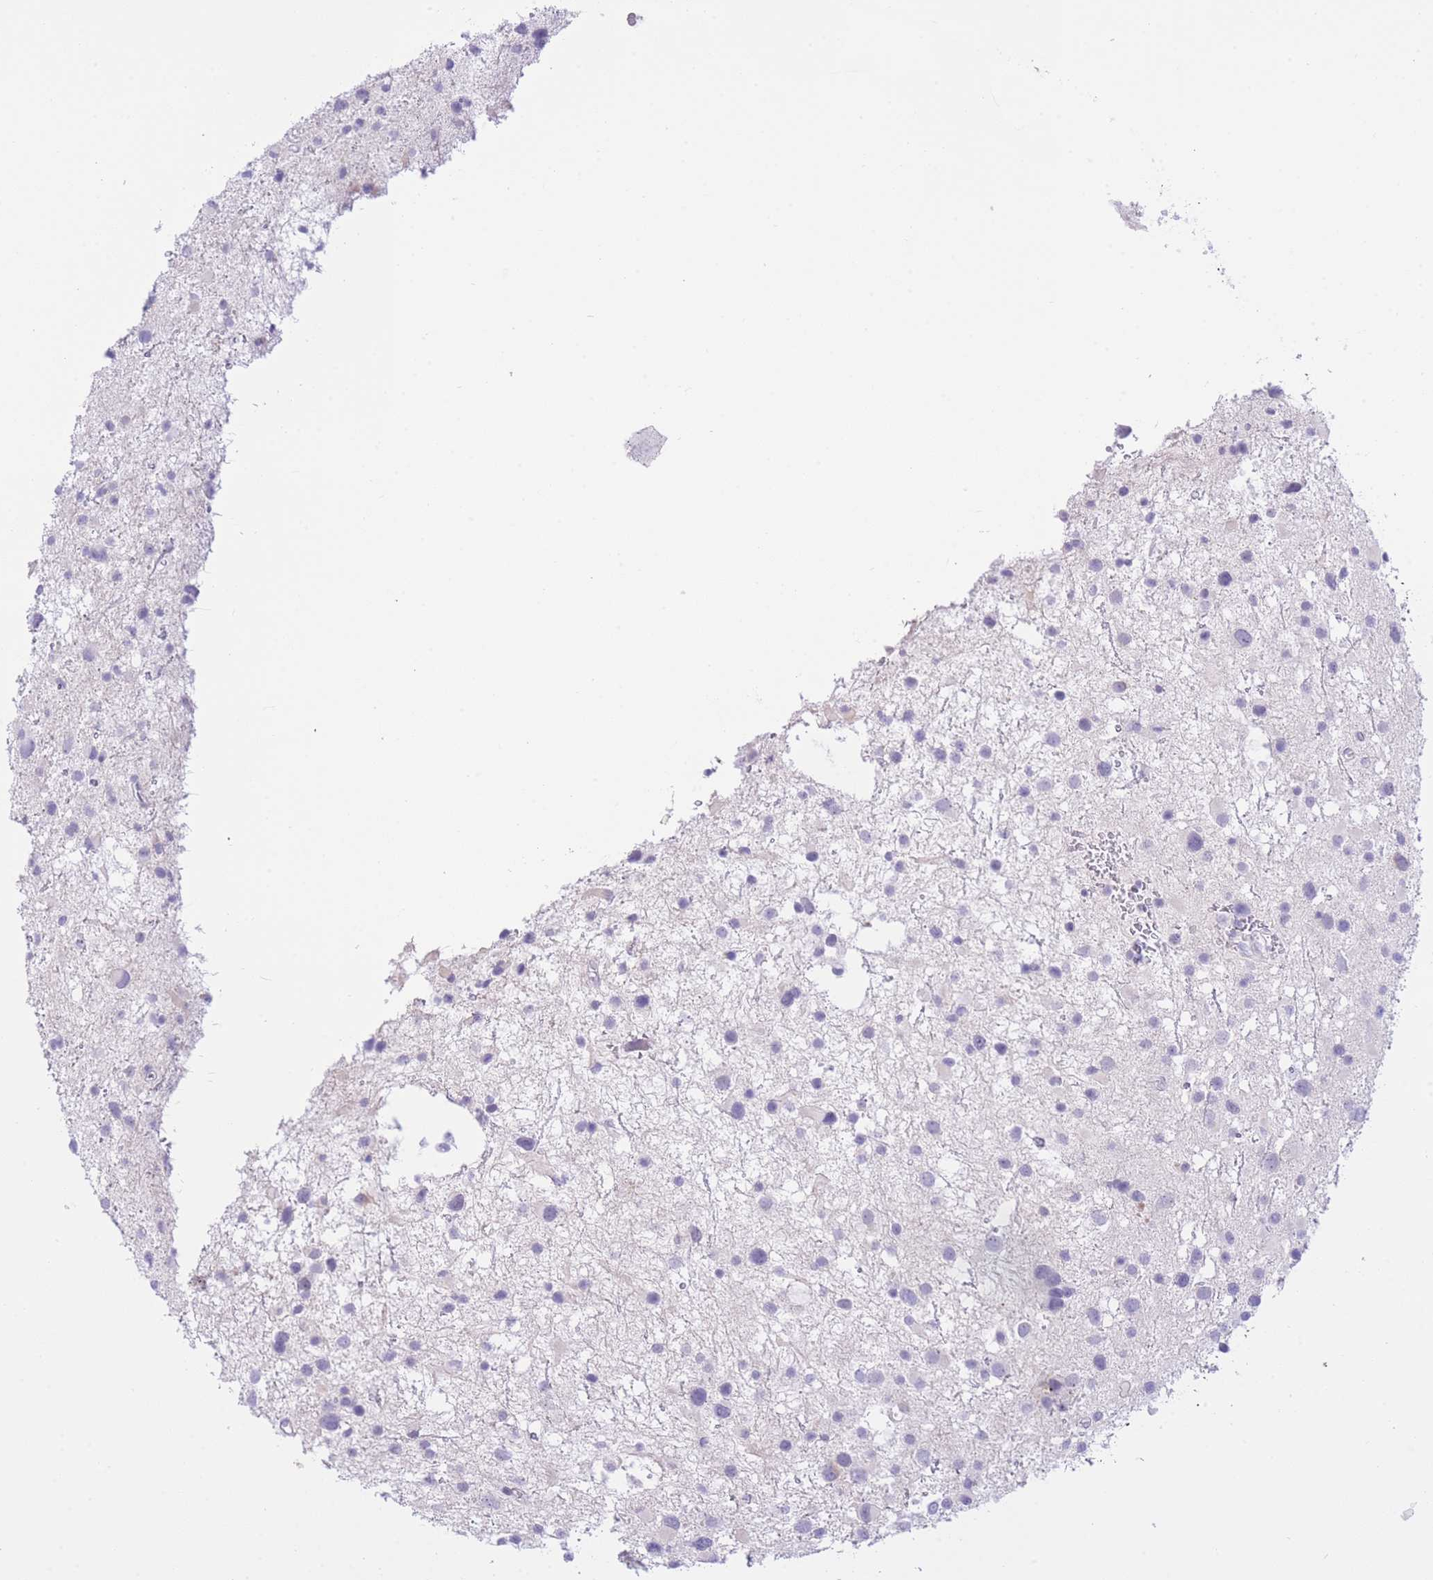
{"staining": {"intensity": "negative", "quantity": "none", "location": "none"}, "tissue": "glioma", "cell_type": "Tumor cells", "image_type": "cancer", "snomed": [{"axis": "morphology", "description": "Glioma, malignant, Low grade"}, {"axis": "topography", "description": "Brain"}], "caption": "Immunohistochemistry of glioma reveals no staining in tumor cells.", "gene": "ZNF212", "patient": {"sex": "female", "age": 32}}